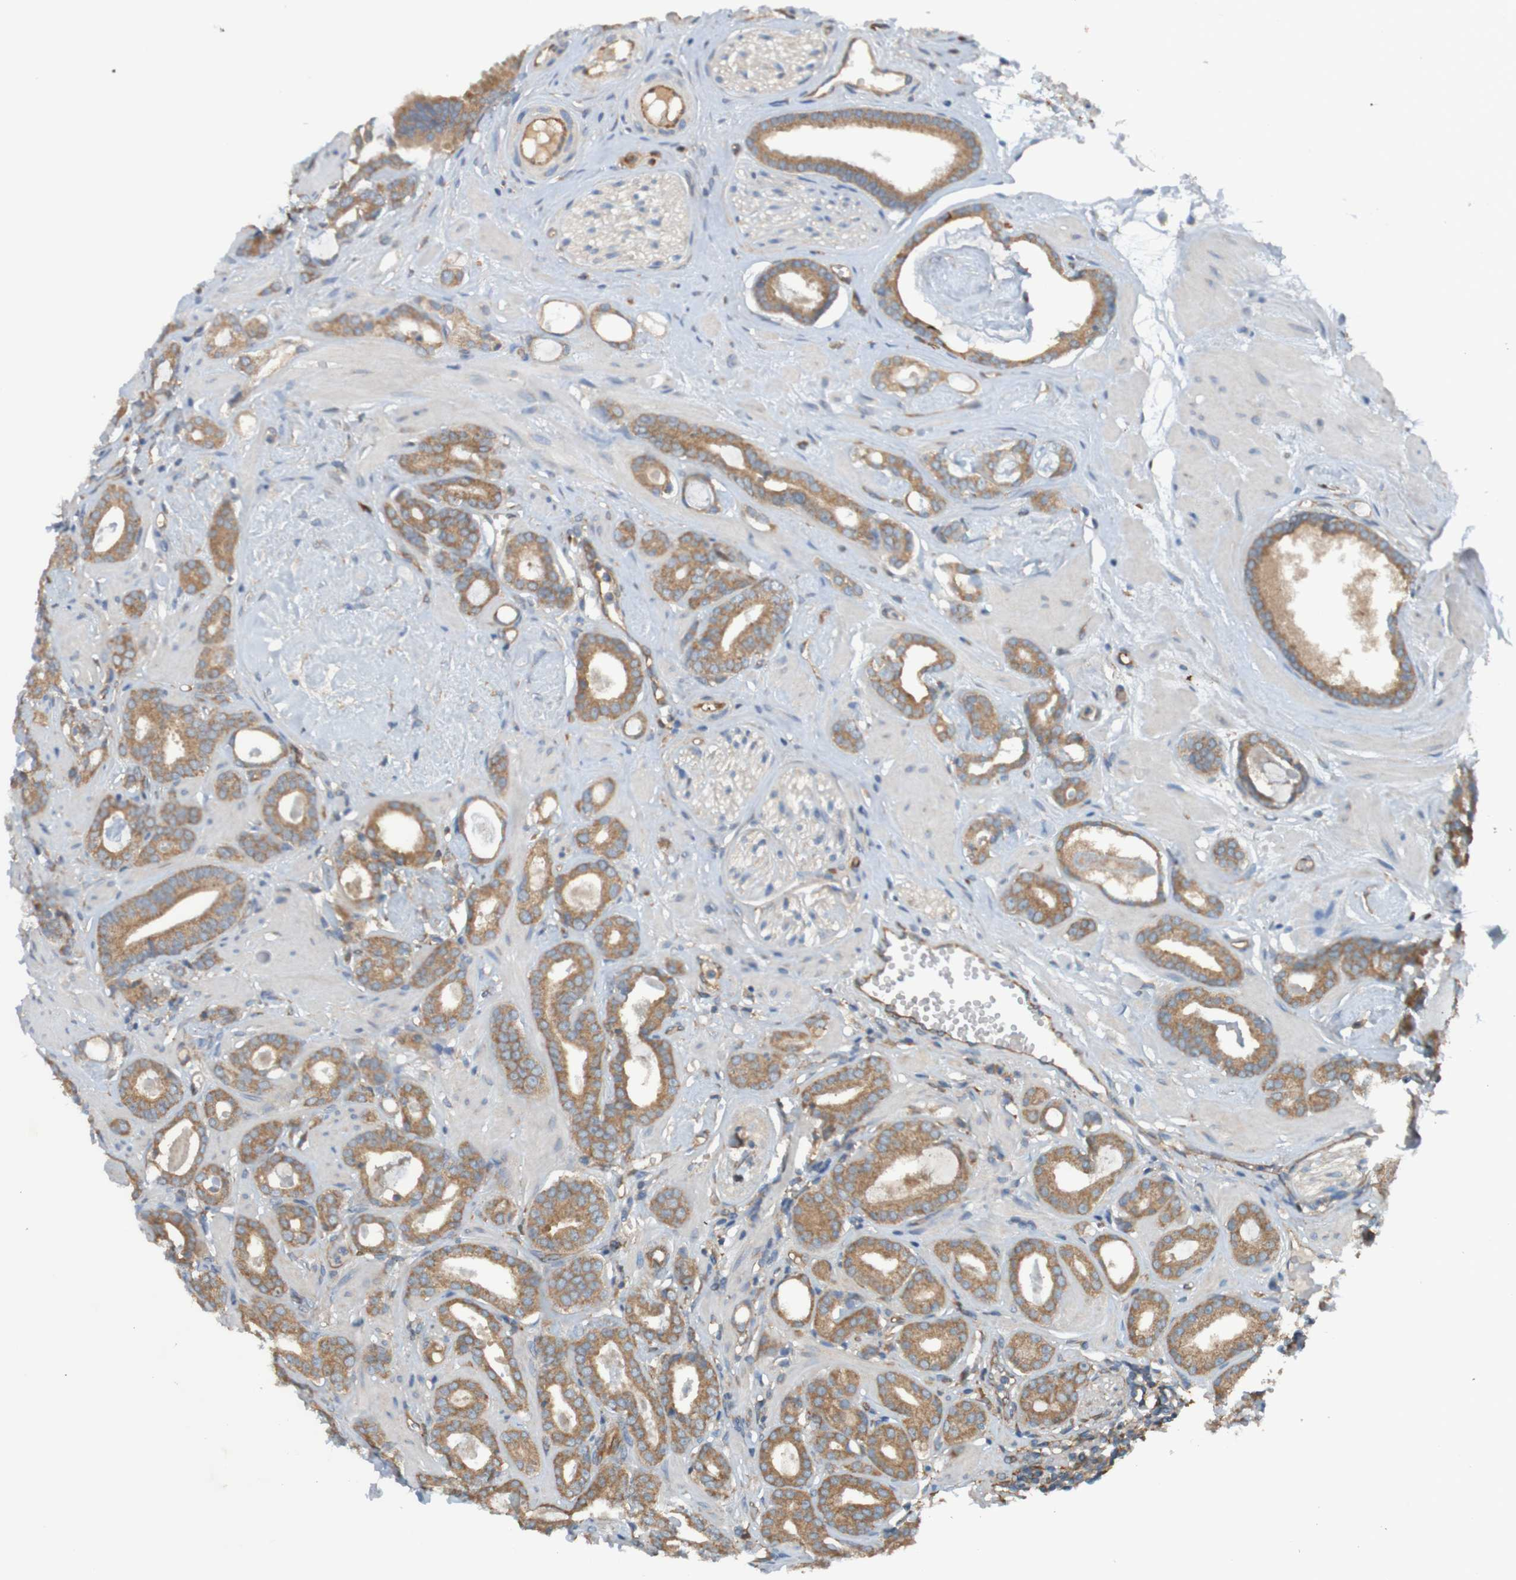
{"staining": {"intensity": "moderate", "quantity": ">75%", "location": "cytoplasmic/membranous"}, "tissue": "prostate cancer", "cell_type": "Tumor cells", "image_type": "cancer", "snomed": [{"axis": "morphology", "description": "Adenocarcinoma, Low grade"}, {"axis": "topography", "description": "Prostate"}], "caption": "DAB (3,3'-diaminobenzidine) immunohistochemical staining of human prostate cancer reveals moderate cytoplasmic/membranous protein positivity in about >75% of tumor cells.", "gene": "DNAJC4", "patient": {"sex": "male", "age": 53}}